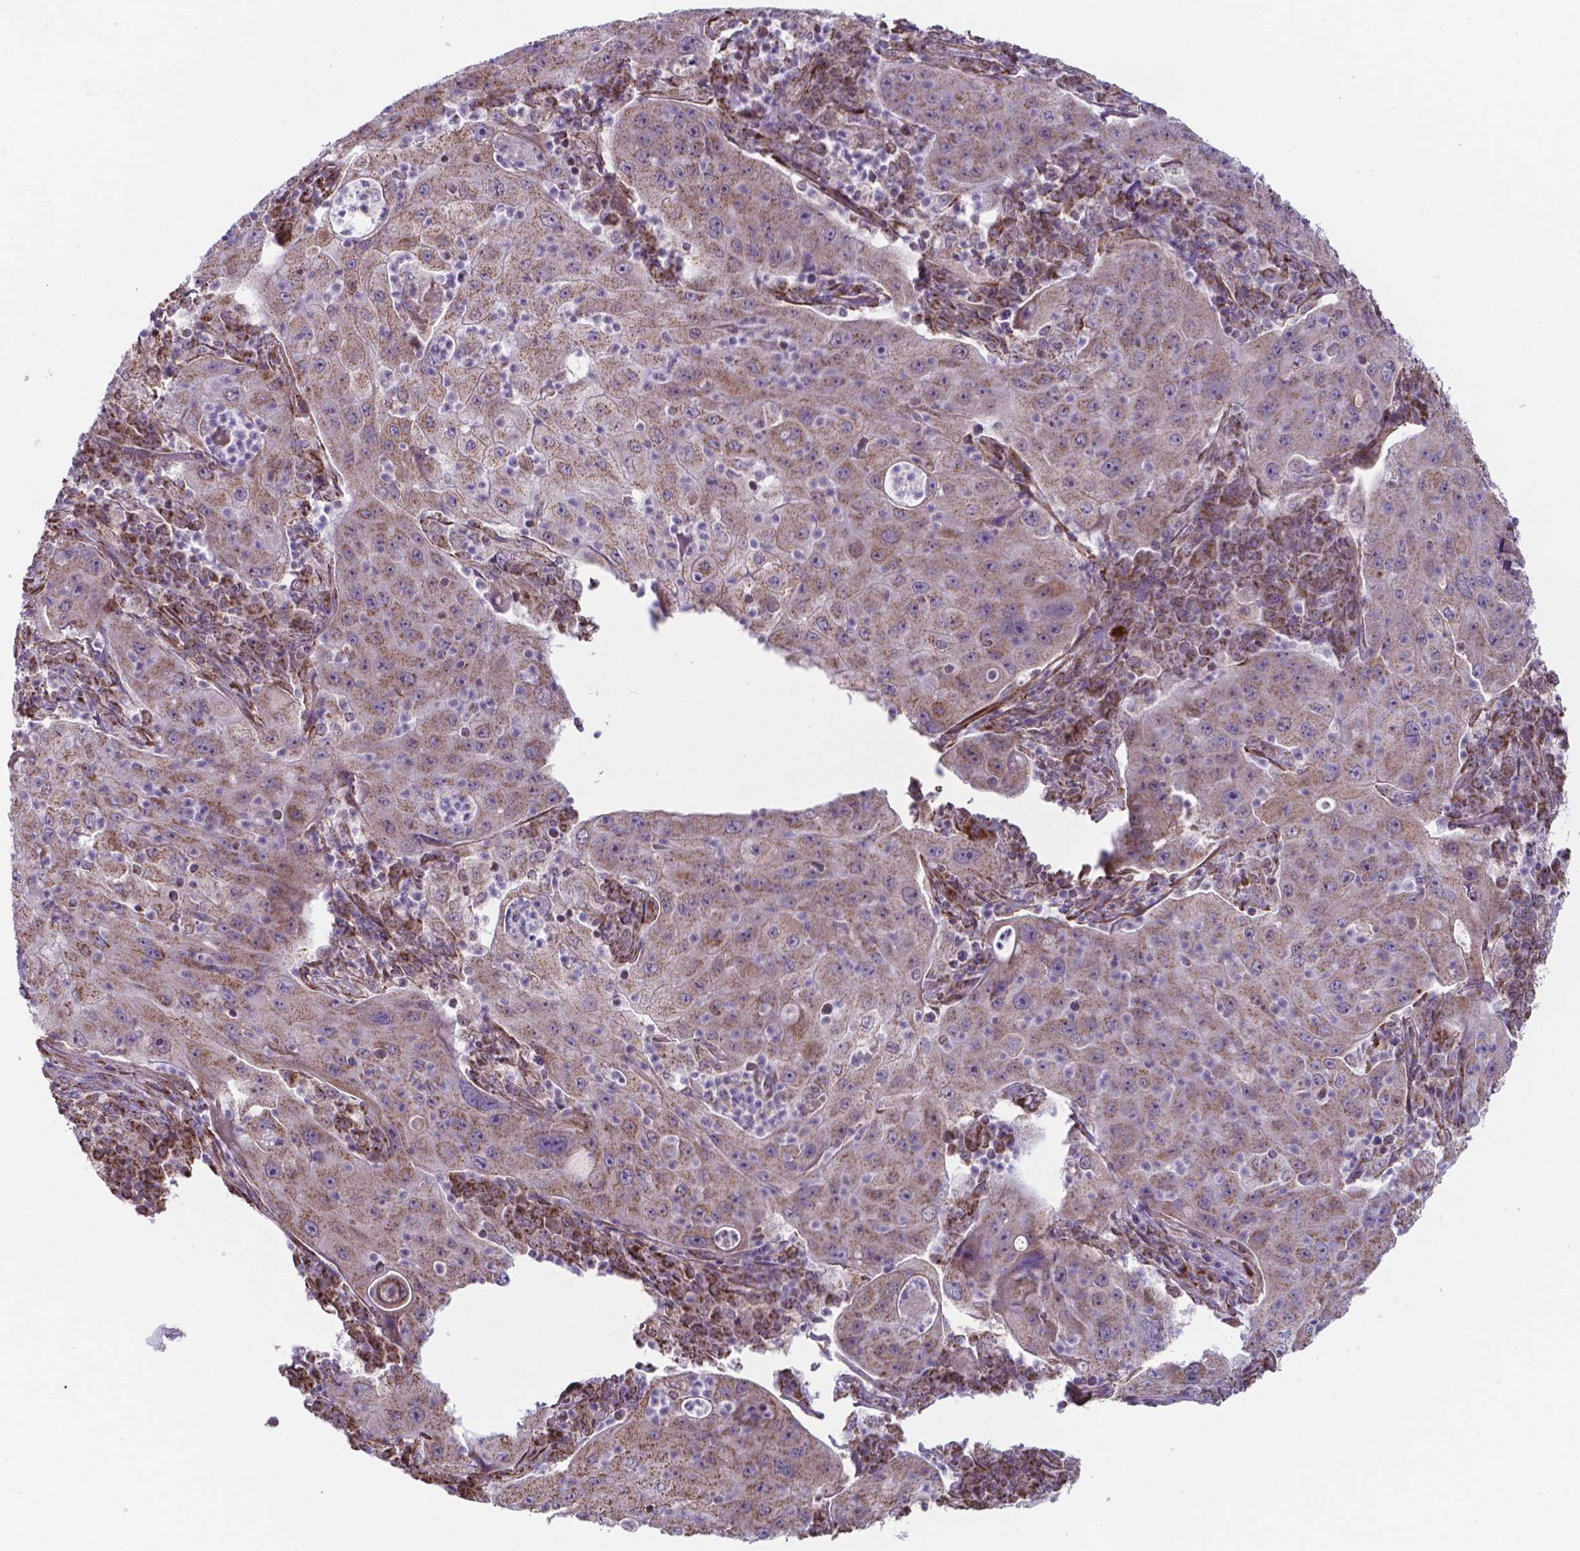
{"staining": {"intensity": "weak", "quantity": ">75%", "location": "cytoplasmic/membranous"}, "tissue": "lung cancer", "cell_type": "Tumor cells", "image_type": "cancer", "snomed": [{"axis": "morphology", "description": "Squamous cell carcinoma, NOS"}, {"axis": "topography", "description": "Lung"}], "caption": "This micrograph displays immunohistochemistry staining of lung cancer (squamous cell carcinoma), with low weak cytoplasmic/membranous staining in approximately >75% of tumor cells.", "gene": "FAM114A1", "patient": {"sex": "female", "age": 59}}